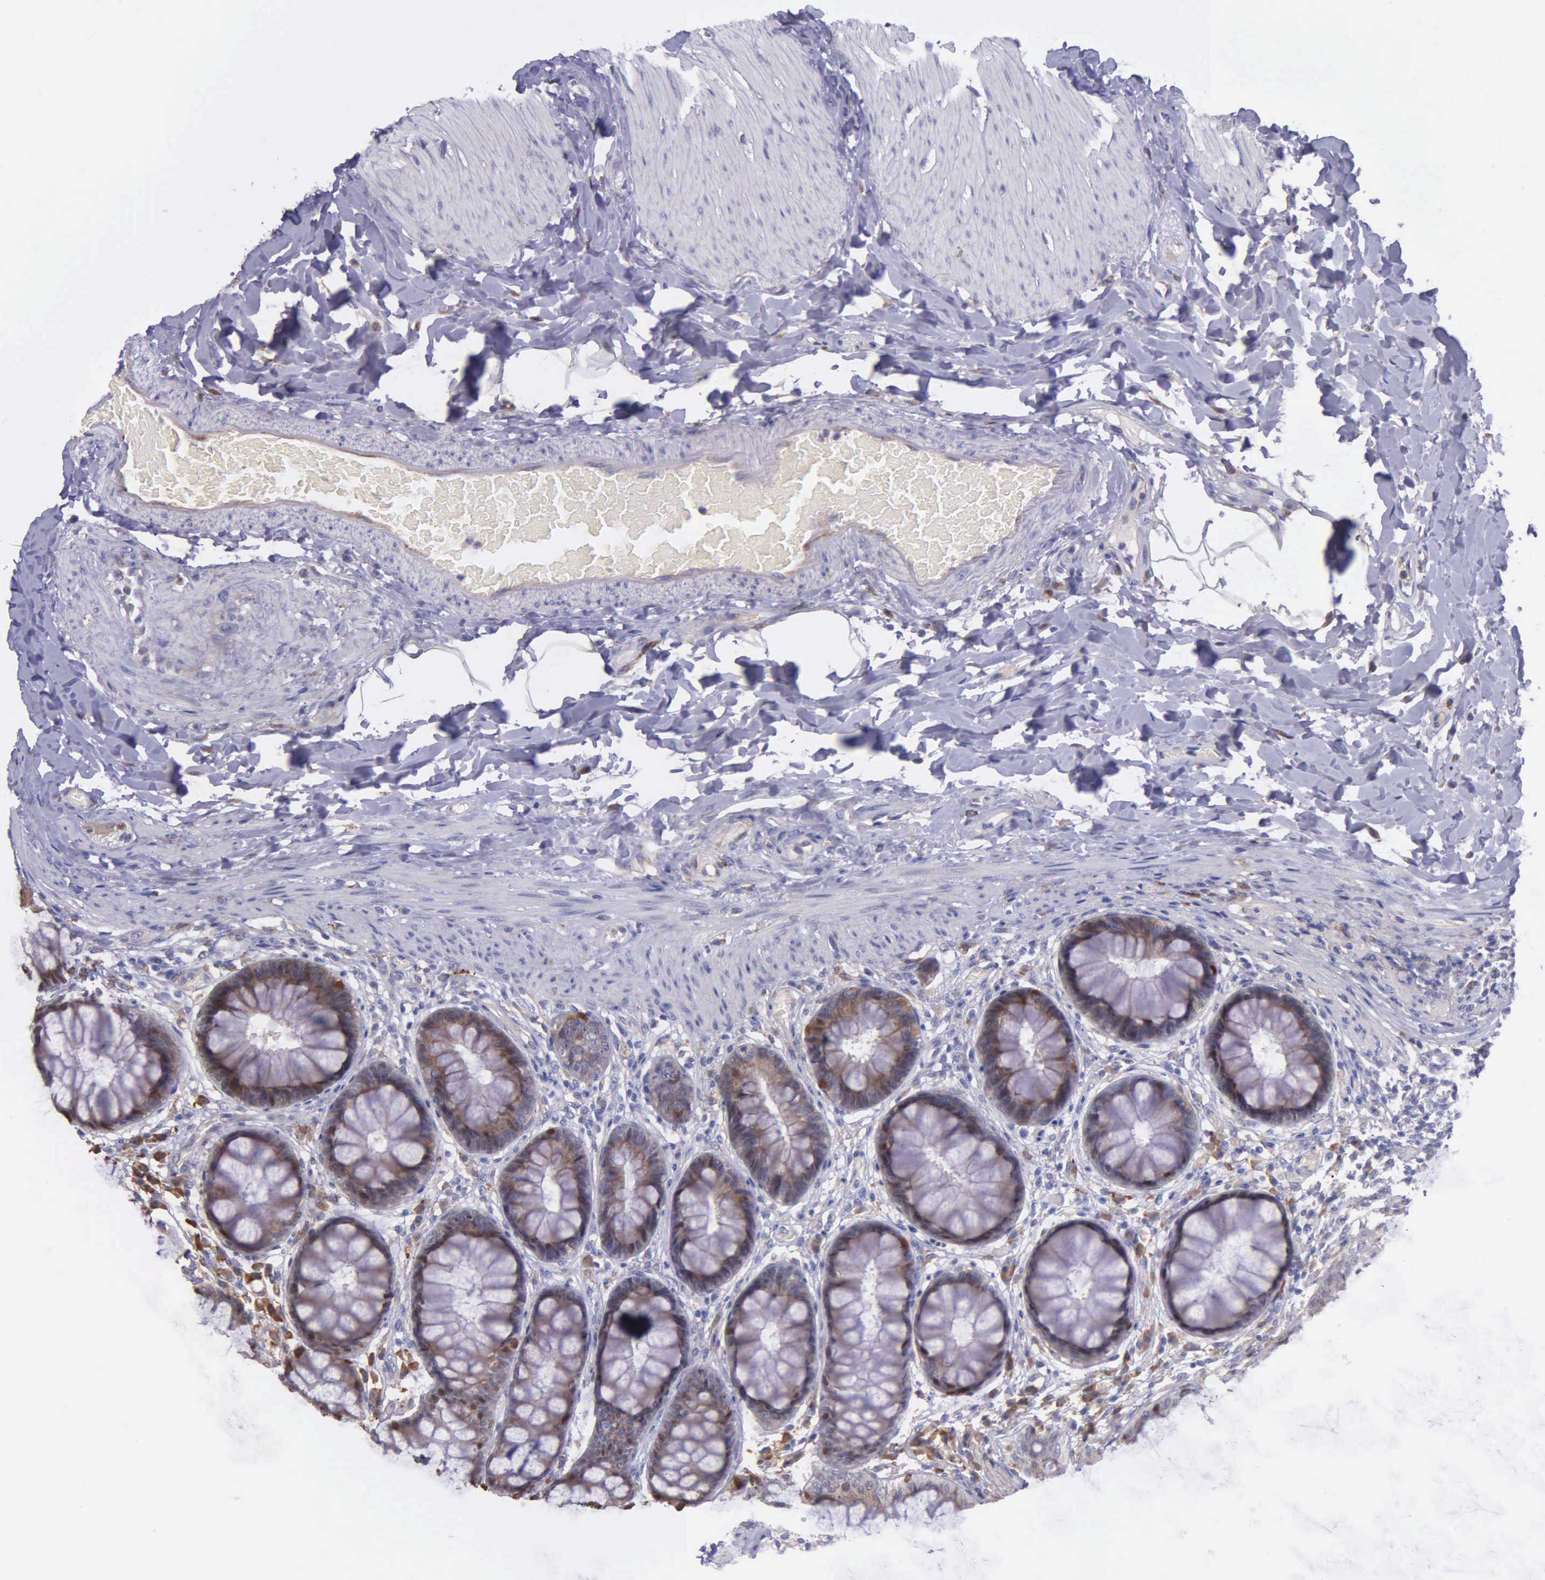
{"staining": {"intensity": "moderate", "quantity": "25%-75%", "location": "cytoplasmic/membranous"}, "tissue": "rectum", "cell_type": "Glandular cells", "image_type": "normal", "snomed": [{"axis": "morphology", "description": "Normal tissue, NOS"}, {"axis": "topography", "description": "Rectum"}], "caption": "Protein expression analysis of benign rectum exhibits moderate cytoplasmic/membranous expression in approximately 25%-75% of glandular cells.", "gene": "ZC3H12B", "patient": {"sex": "female", "age": 46}}